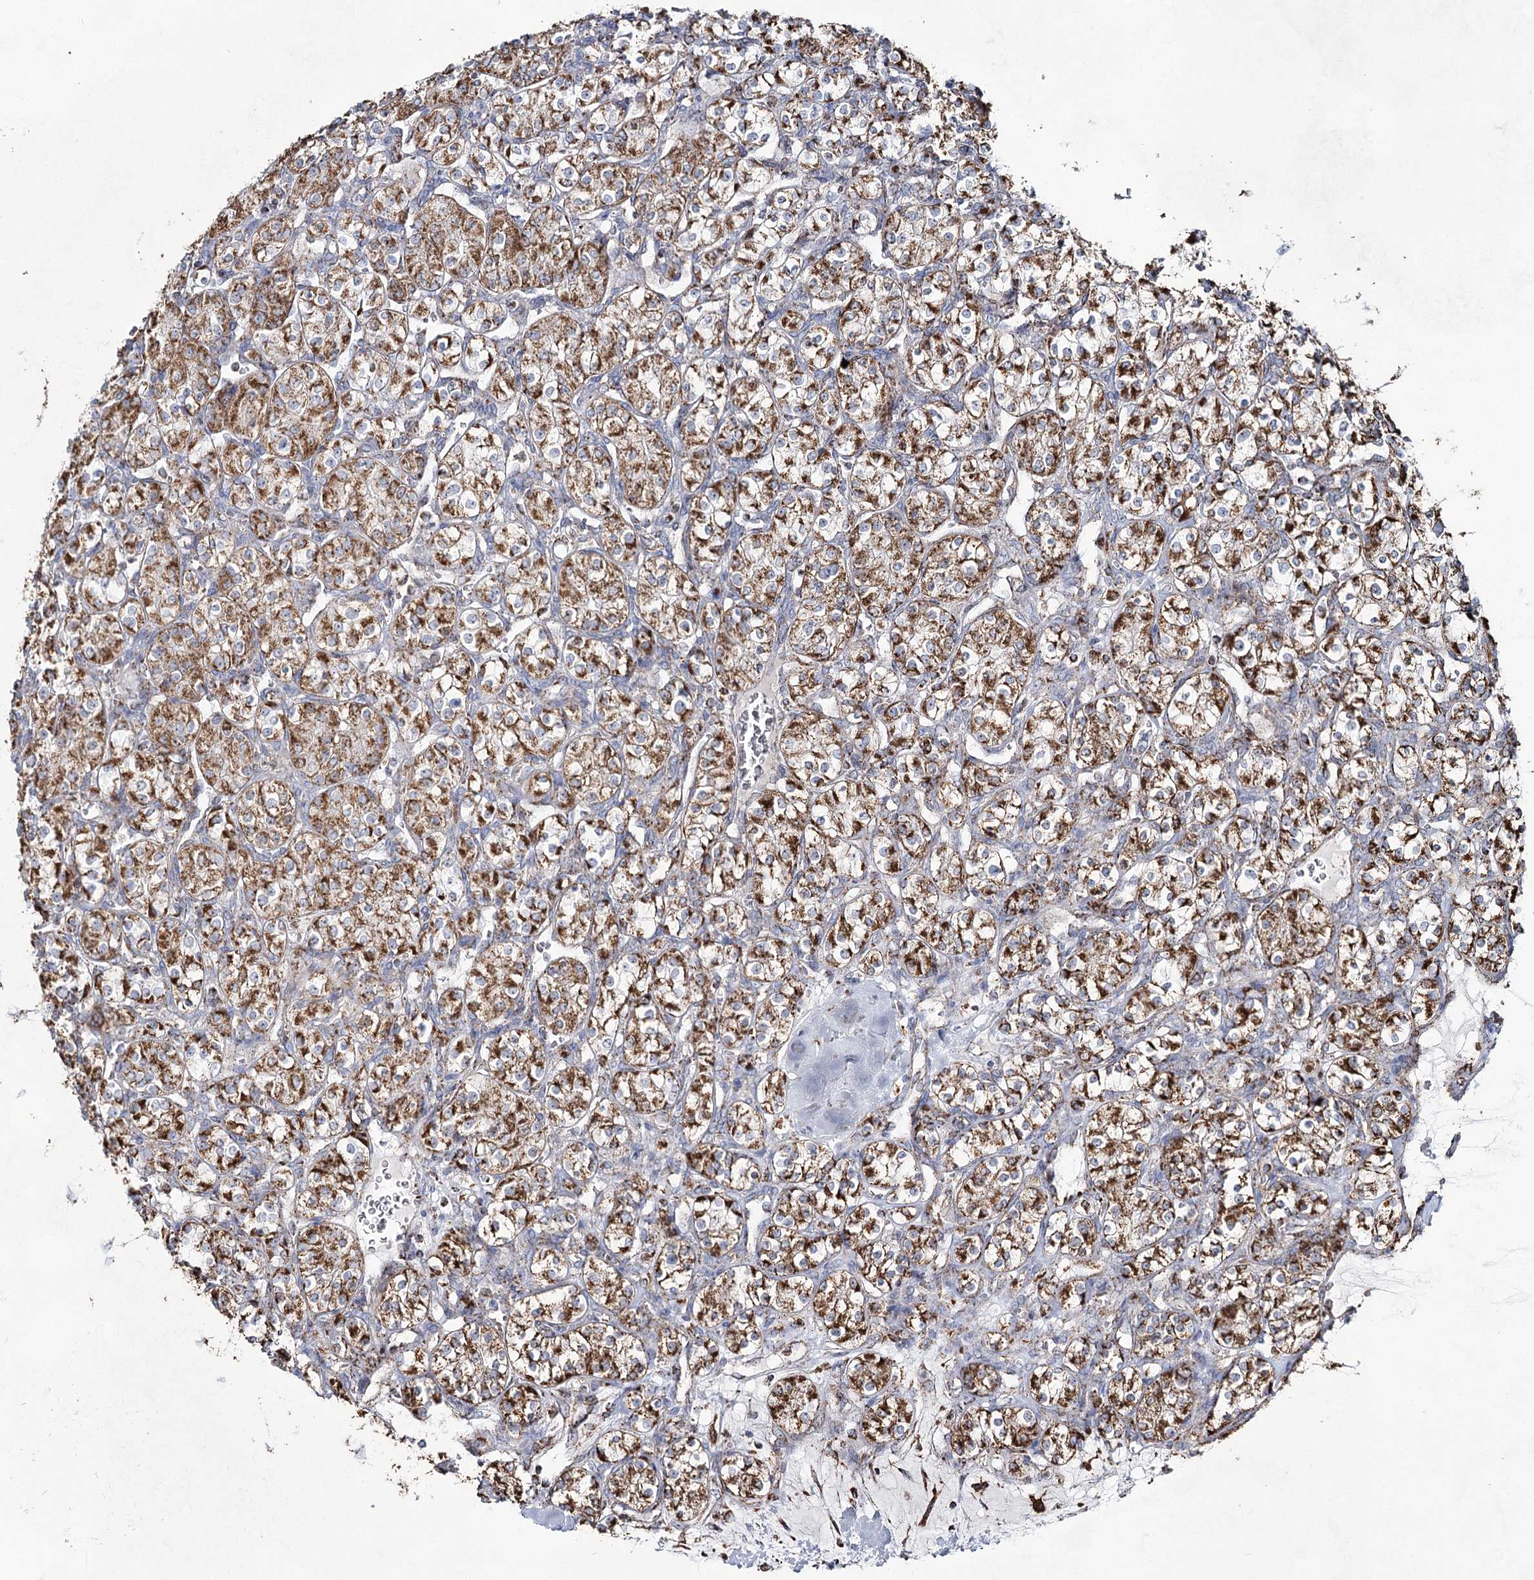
{"staining": {"intensity": "moderate", "quantity": ">75%", "location": "cytoplasmic/membranous"}, "tissue": "renal cancer", "cell_type": "Tumor cells", "image_type": "cancer", "snomed": [{"axis": "morphology", "description": "Adenocarcinoma, NOS"}, {"axis": "topography", "description": "Kidney"}], "caption": "A high-resolution histopathology image shows immunohistochemistry (IHC) staining of renal adenocarcinoma, which shows moderate cytoplasmic/membranous staining in approximately >75% of tumor cells.", "gene": "CWF19L1", "patient": {"sex": "male", "age": 77}}